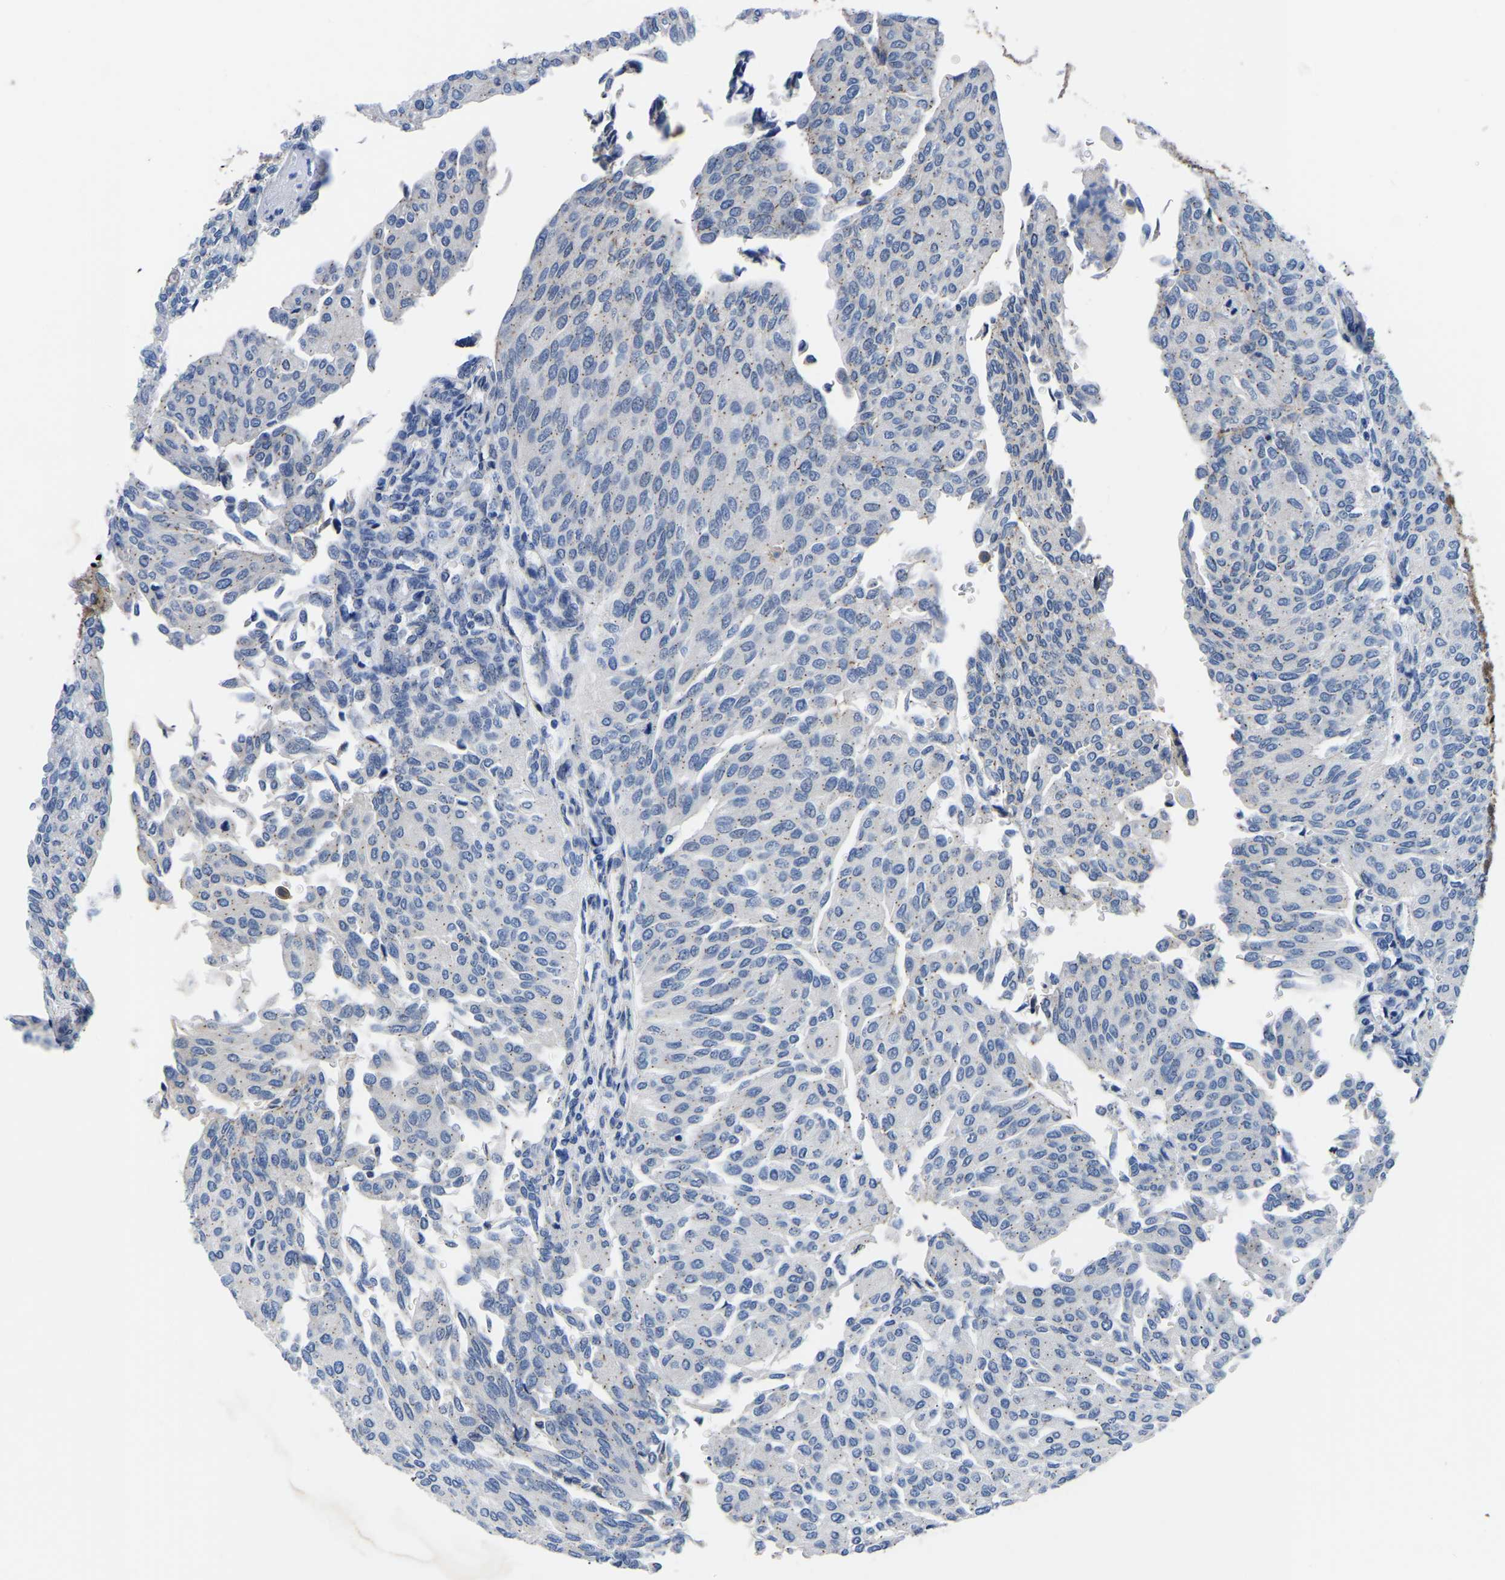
{"staining": {"intensity": "negative", "quantity": "none", "location": "none"}, "tissue": "urothelial cancer", "cell_type": "Tumor cells", "image_type": "cancer", "snomed": [{"axis": "morphology", "description": "Urothelial carcinoma, Low grade"}, {"axis": "topography", "description": "Urinary bladder"}], "caption": "High power microscopy histopathology image of an immunohistochemistry (IHC) photomicrograph of urothelial carcinoma (low-grade), revealing no significant expression in tumor cells.", "gene": "TFG", "patient": {"sex": "female", "age": 79}}